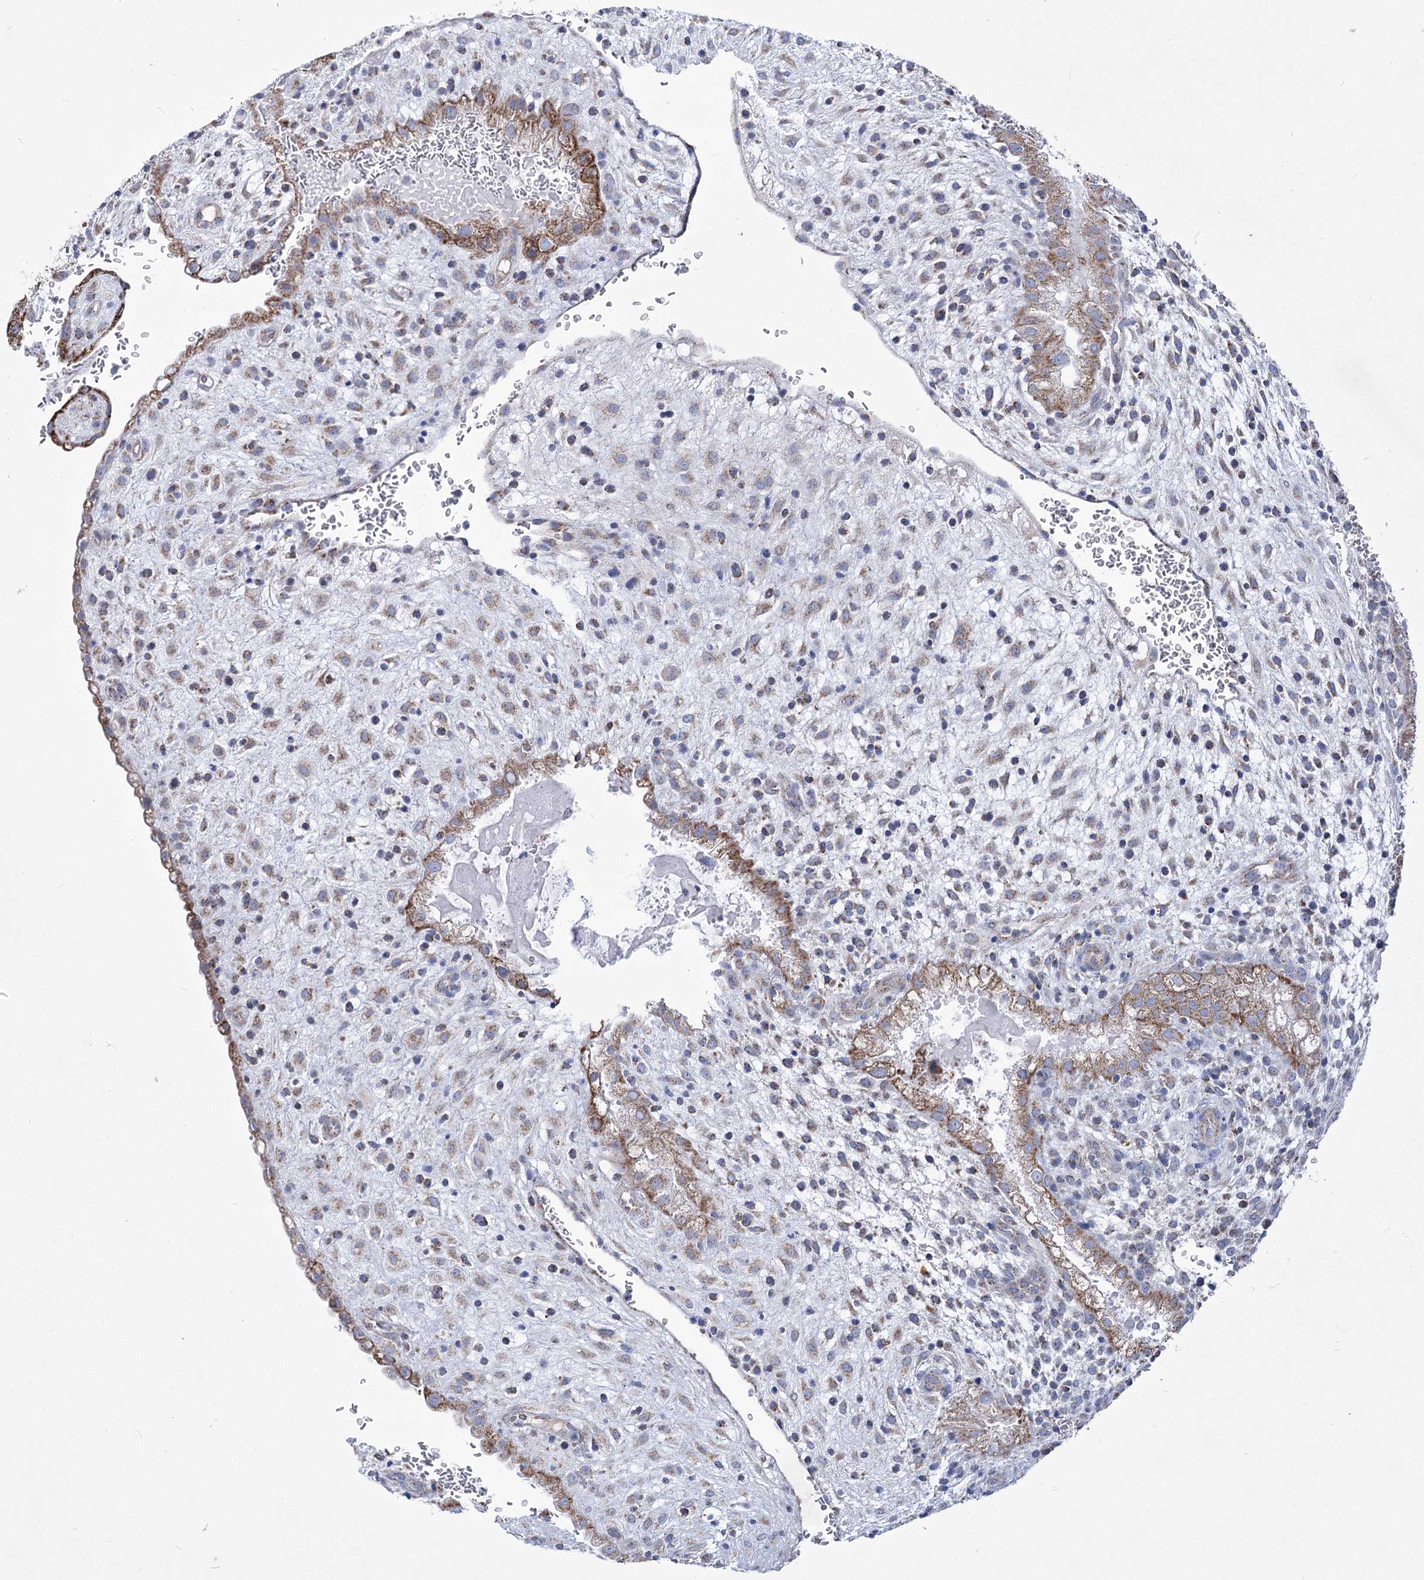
{"staining": {"intensity": "weak", "quantity": ">75%", "location": "cytoplasmic/membranous"}, "tissue": "placenta", "cell_type": "Decidual cells", "image_type": "normal", "snomed": [{"axis": "morphology", "description": "Normal tissue, NOS"}, {"axis": "topography", "description": "Placenta"}], "caption": "Decidual cells show weak cytoplasmic/membranous positivity in about >75% of cells in normal placenta.", "gene": "PDHB", "patient": {"sex": "female", "age": 35}}